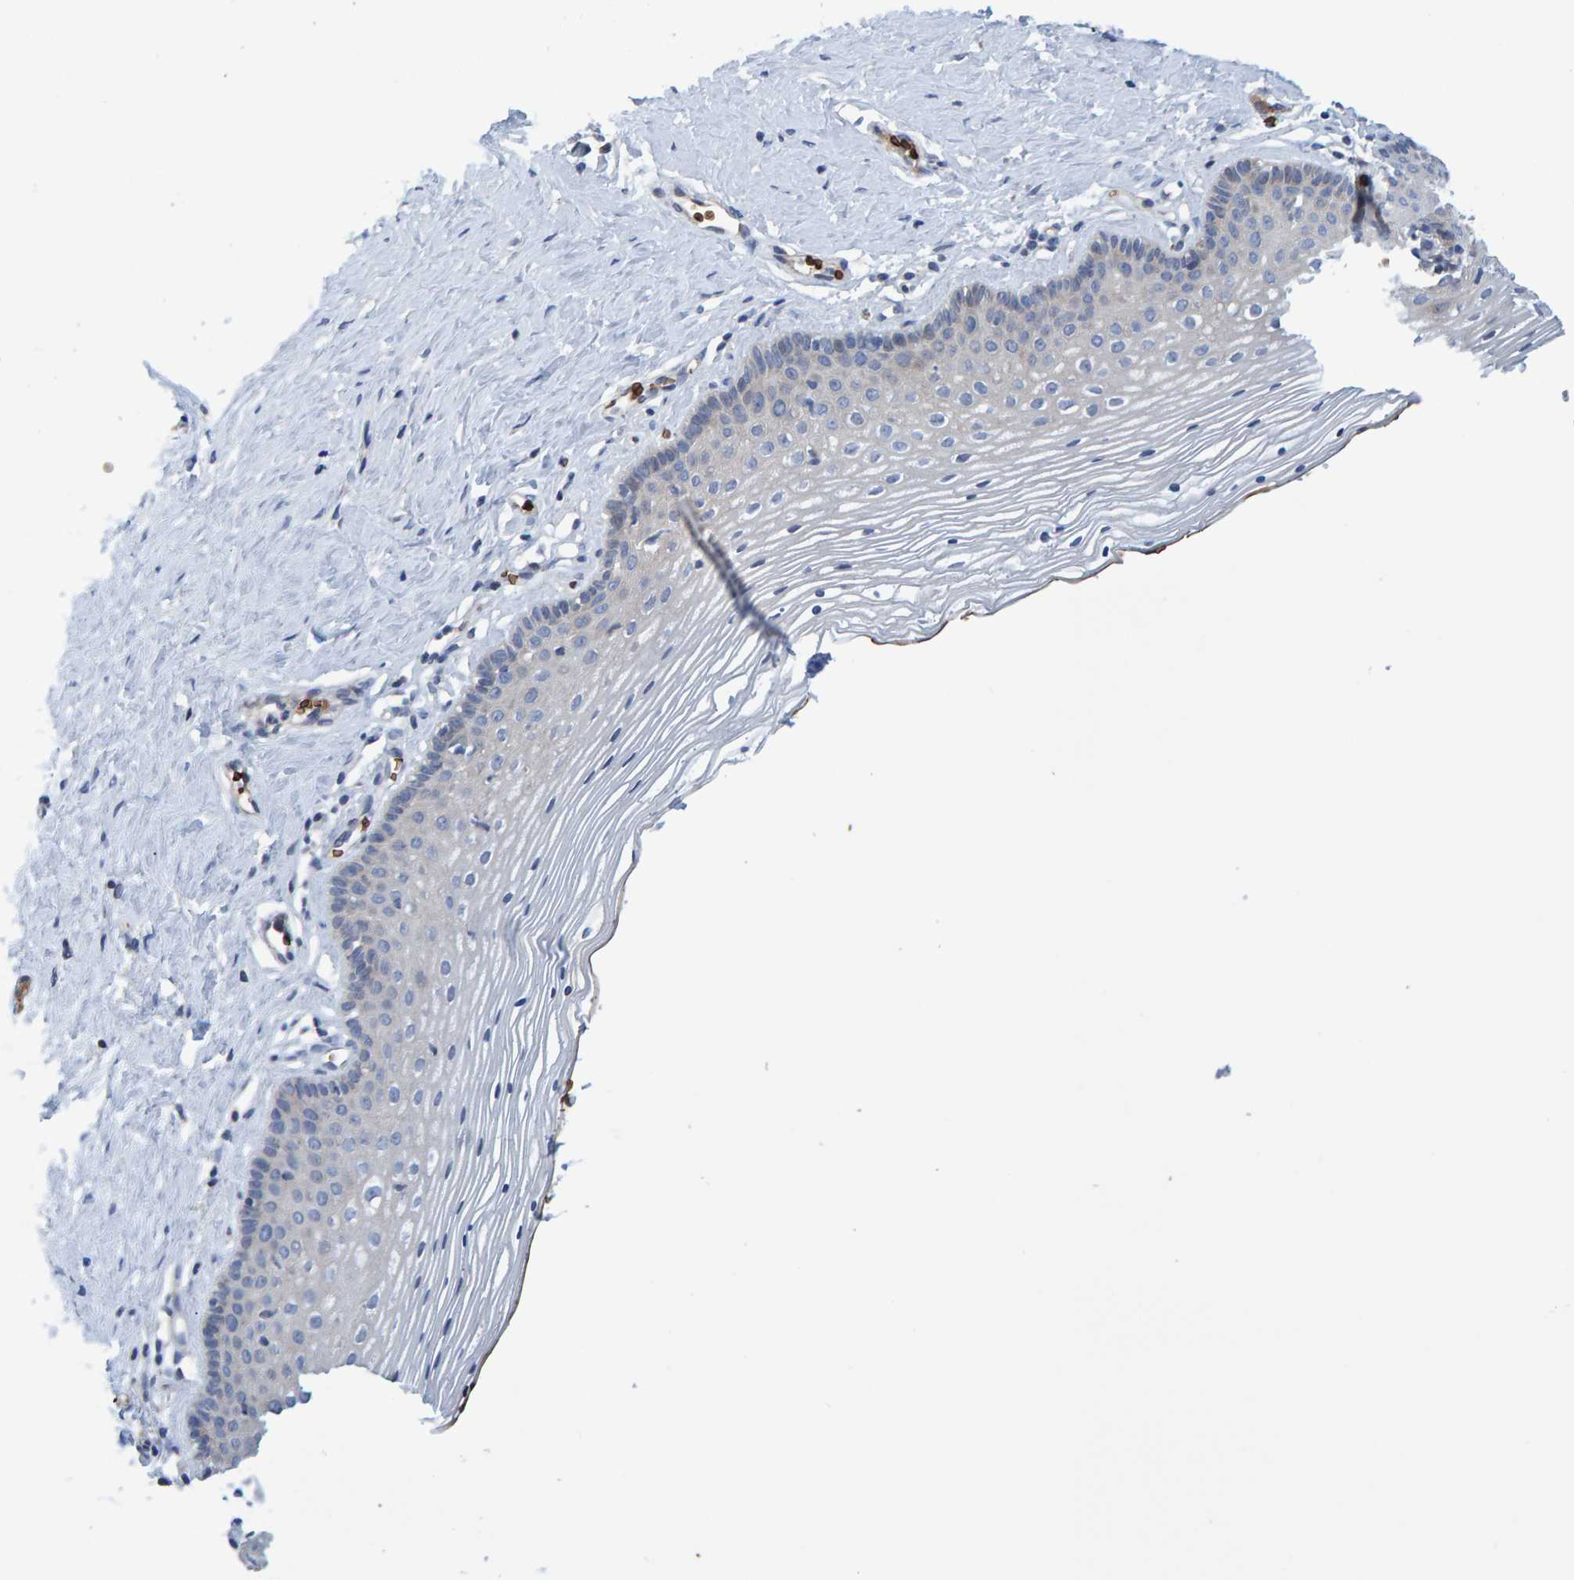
{"staining": {"intensity": "weak", "quantity": "25%-75%", "location": "cytoplasmic/membranous"}, "tissue": "vagina", "cell_type": "Squamous epithelial cells", "image_type": "normal", "snomed": [{"axis": "morphology", "description": "Normal tissue, NOS"}, {"axis": "topography", "description": "Vagina"}], "caption": "The micrograph displays staining of unremarkable vagina, revealing weak cytoplasmic/membranous protein positivity (brown color) within squamous epithelial cells.", "gene": "VPS9D1", "patient": {"sex": "female", "age": 32}}